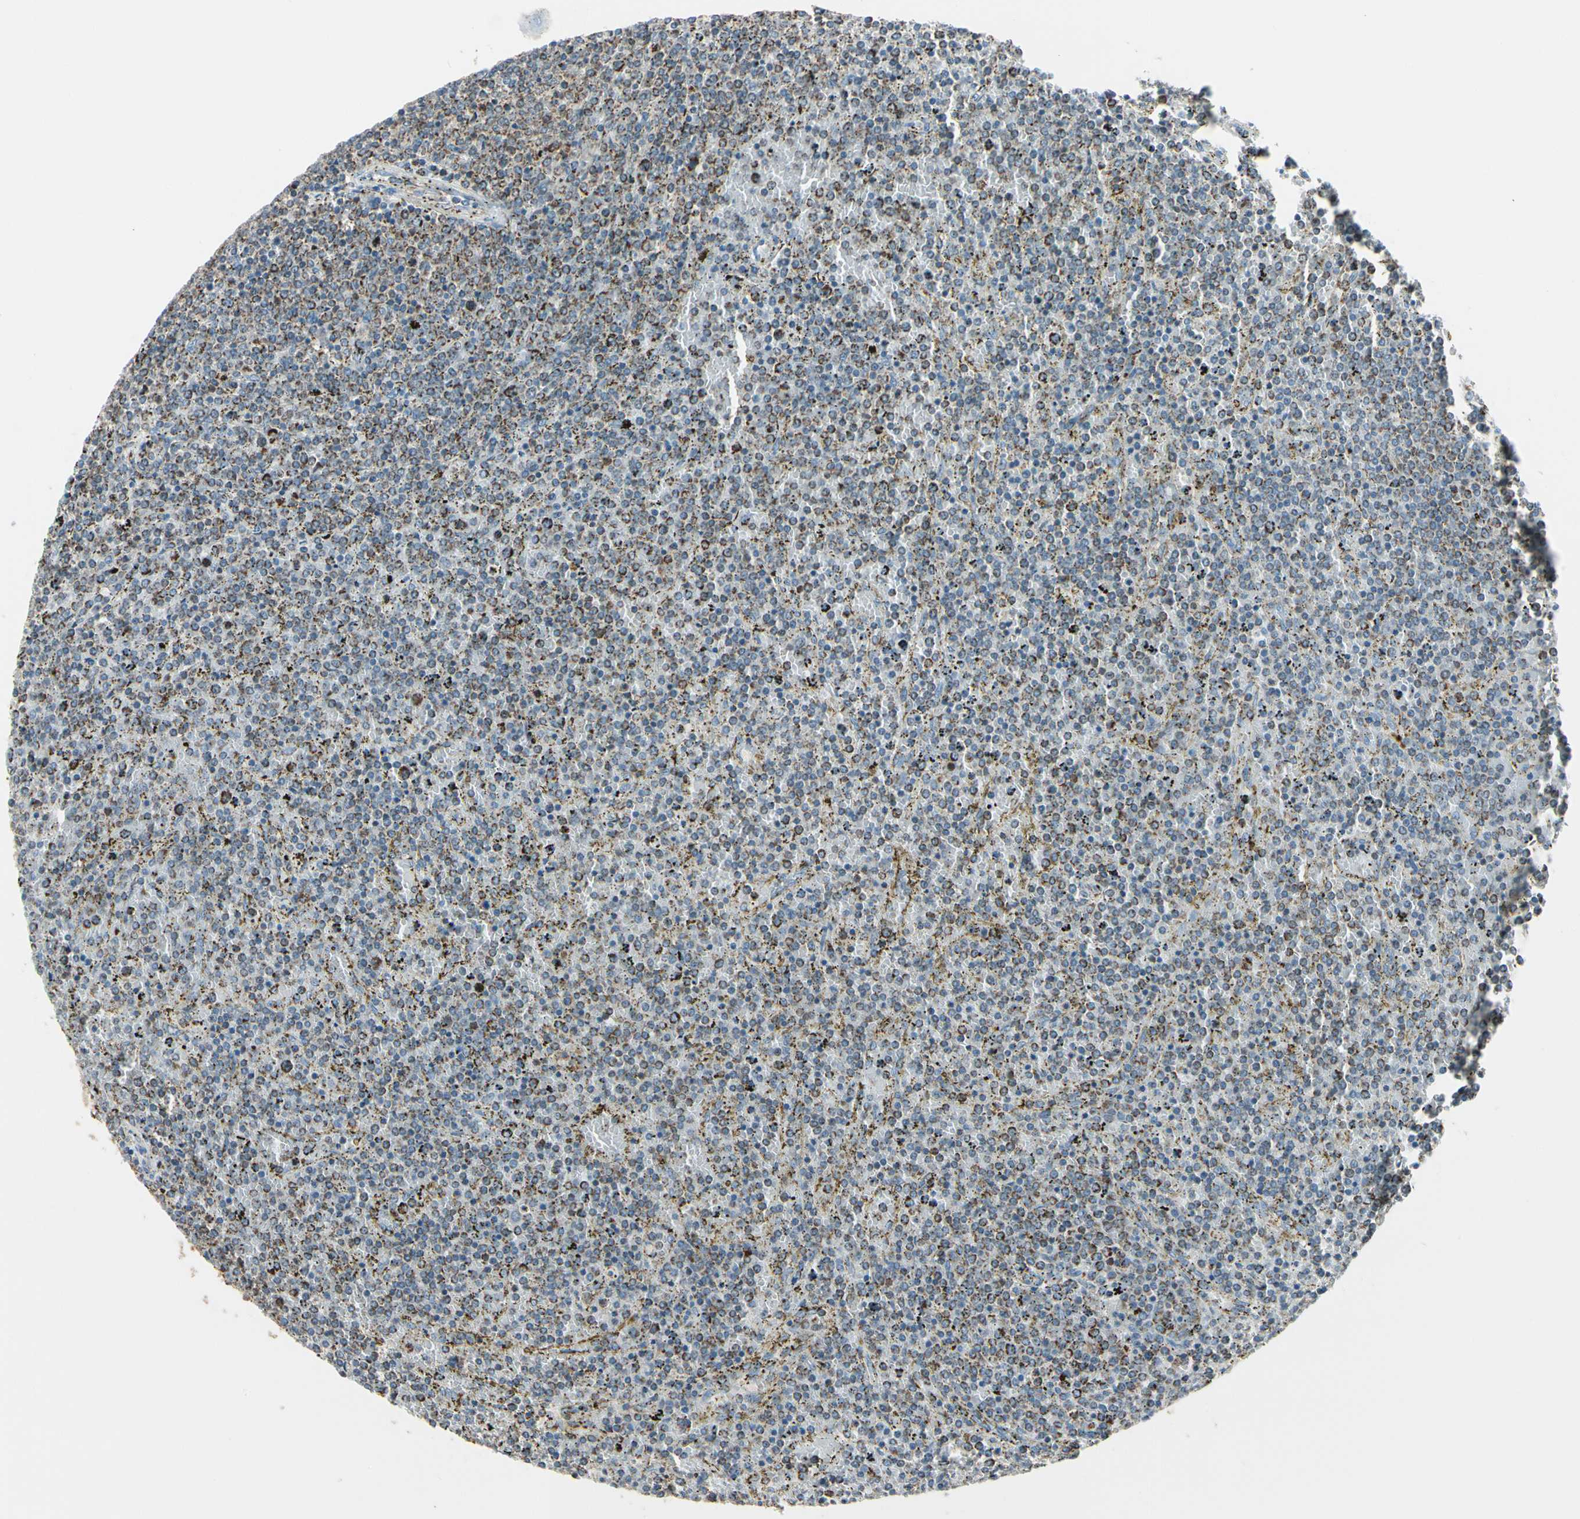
{"staining": {"intensity": "moderate", "quantity": ">75%", "location": "cytoplasmic/membranous"}, "tissue": "lymphoma", "cell_type": "Tumor cells", "image_type": "cancer", "snomed": [{"axis": "morphology", "description": "Malignant lymphoma, non-Hodgkin's type, Low grade"}, {"axis": "topography", "description": "Spleen"}], "caption": "Protein expression by IHC exhibits moderate cytoplasmic/membranous expression in about >75% of tumor cells in lymphoma.", "gene": "ANKS6", "patient": {"sex": "female", "age": 77}}